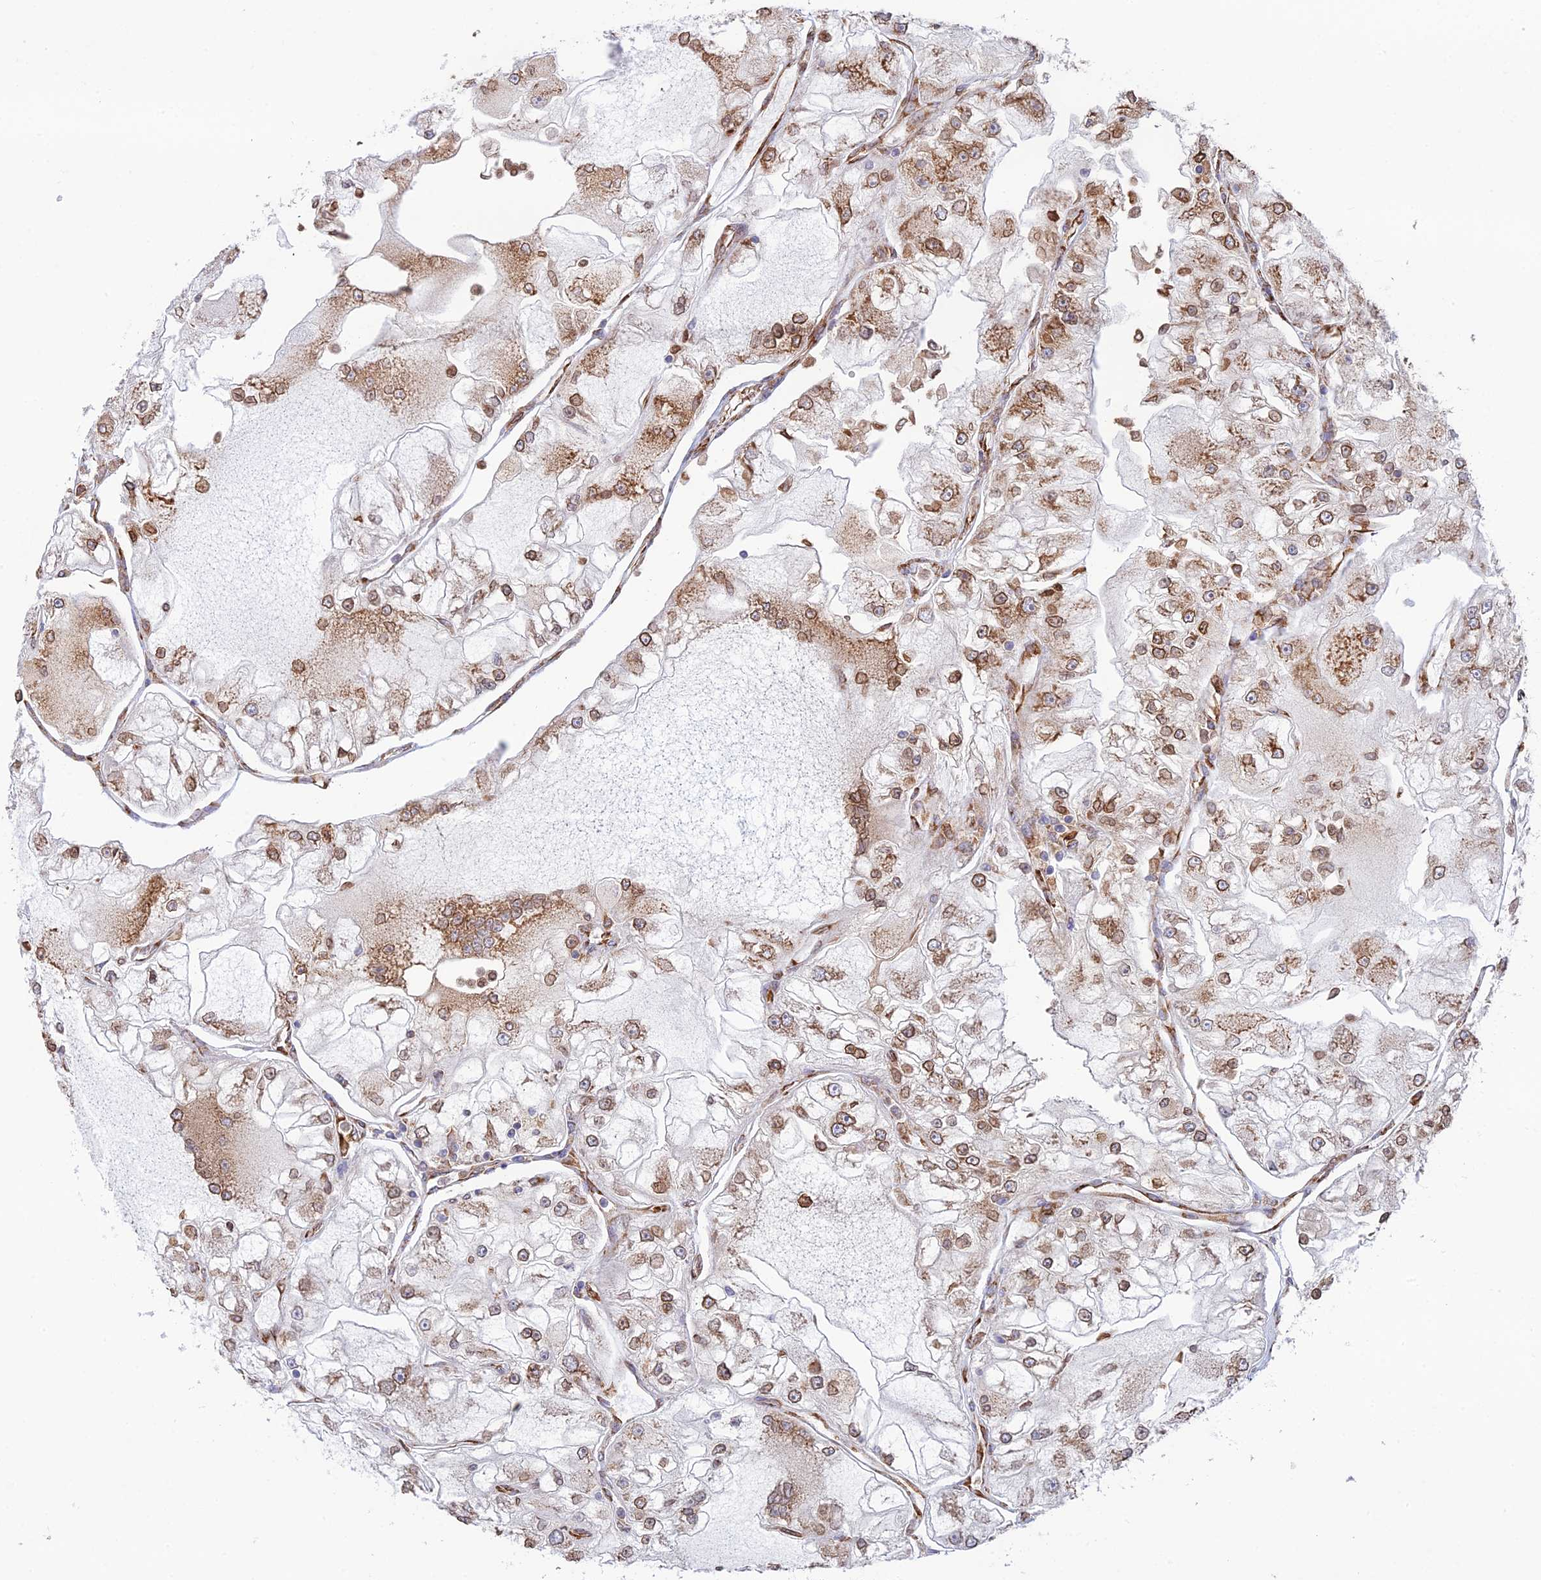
{"staining": {"intensity": "moderate", "quantity": ">75%", "location": "cytoplasmic/membranous,nuclear"}, "tissue": "renal cancer", "cell_type": "Tumor cells", "image_type": "cancer", "snomed": [{"axis": "morphology", "description": "Adenocarcinoma, NOS"}, {"axis": "topography", "description": "Kidney"}], "caption": "This image reveals IHC staining of renal adenocarcinoma, with medium moderate cytoplasmic/membranous and nuclear staining in about >75% of tumor cells.", "gene": "CCDC69", "patient": {"sex": "female", "age": 72}}